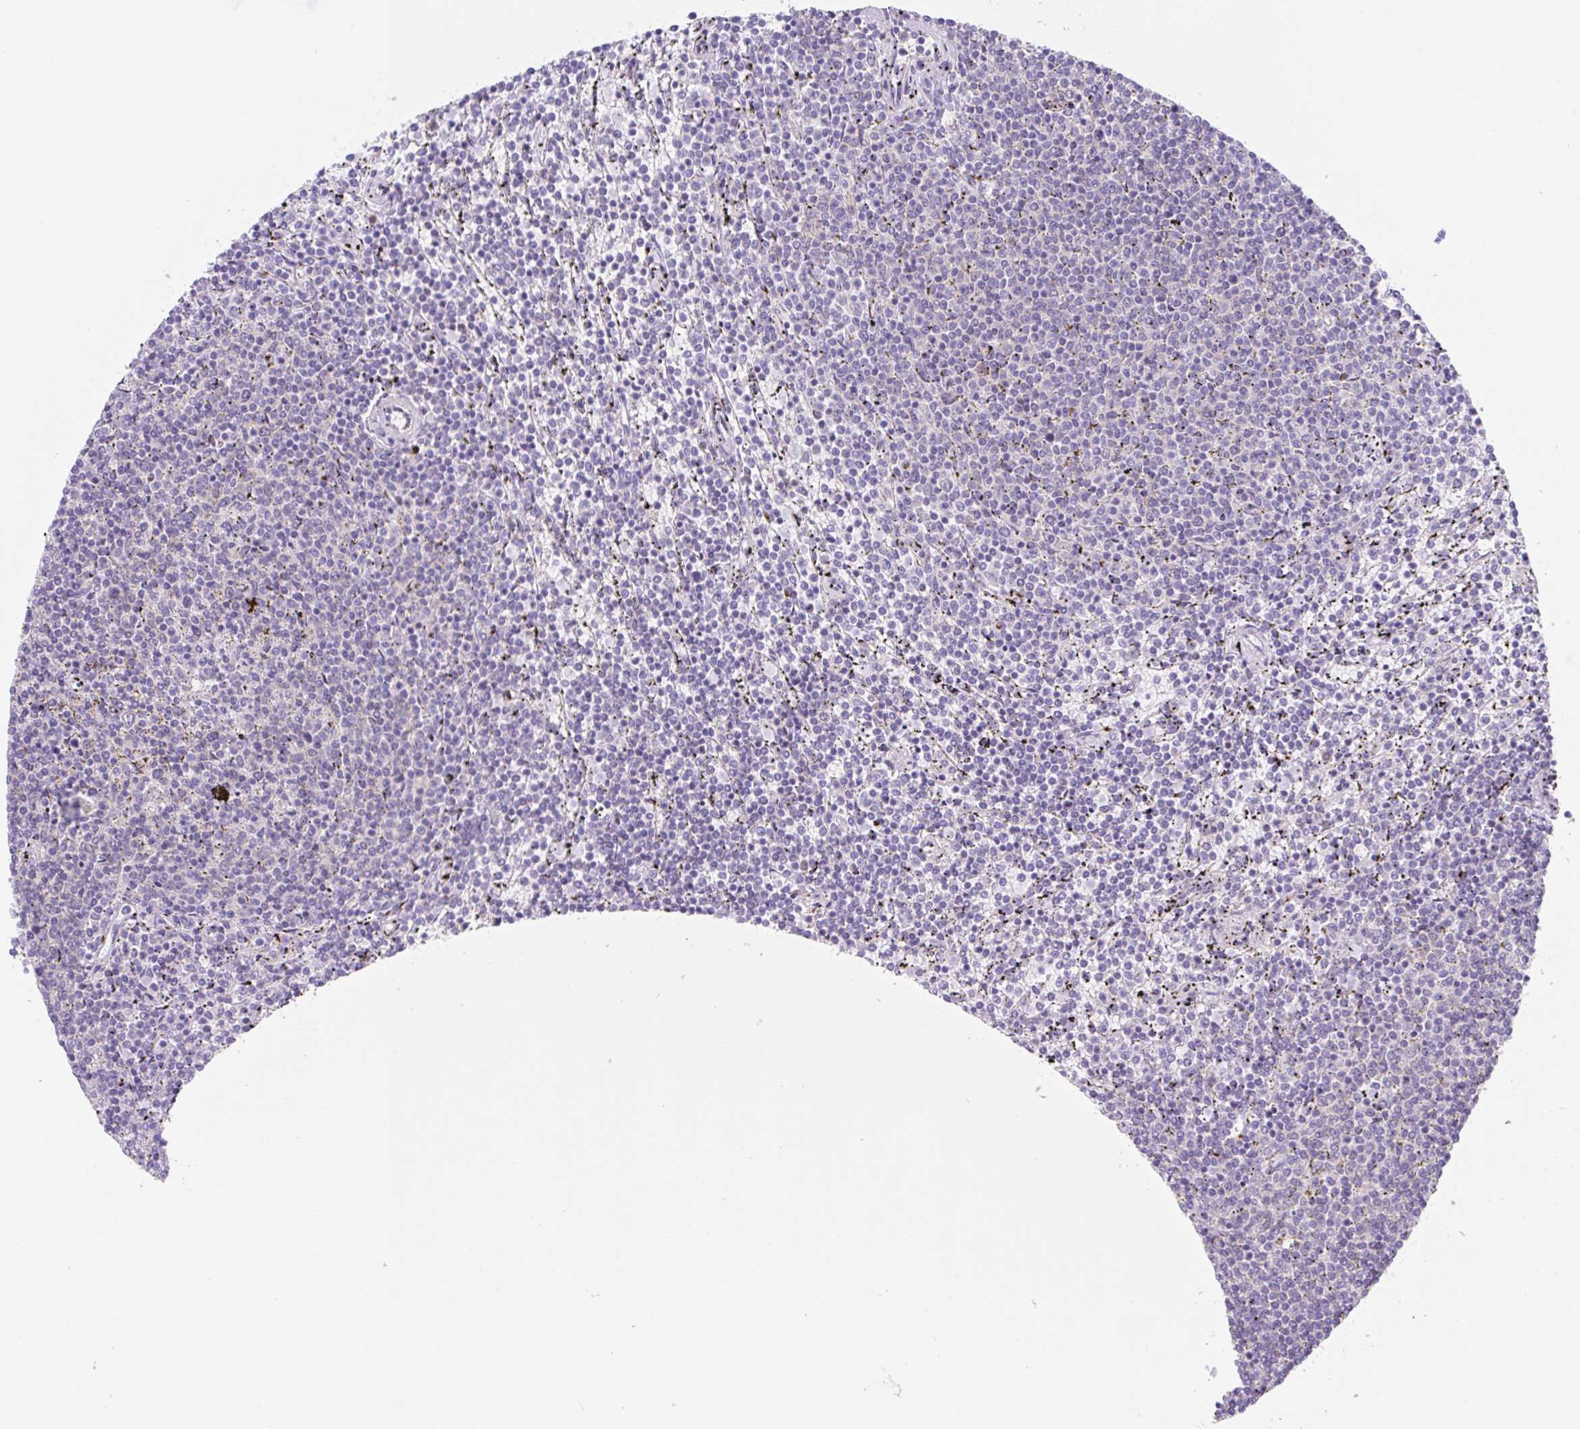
{"staining": {"intensity": "negative", "quantity": "none", "location": "none"}, "tissue": "lymphoma", "cell_type": "Tumor cells", "image_type": "cancer", "snomed": [{"axis": "morphology", "description": "Malignant lymphoma, non-Hodgkin's type, Low grade"}, {"axis": "topography", "description": "Spleen"}], "caption": "The micrograph demonstrates no staining of tumor cells in lymphoma. (IHC, brightfield microscopy, high magnification).", "gene": "TBPL2", "patient": {"sex": "female", "age": 50}}